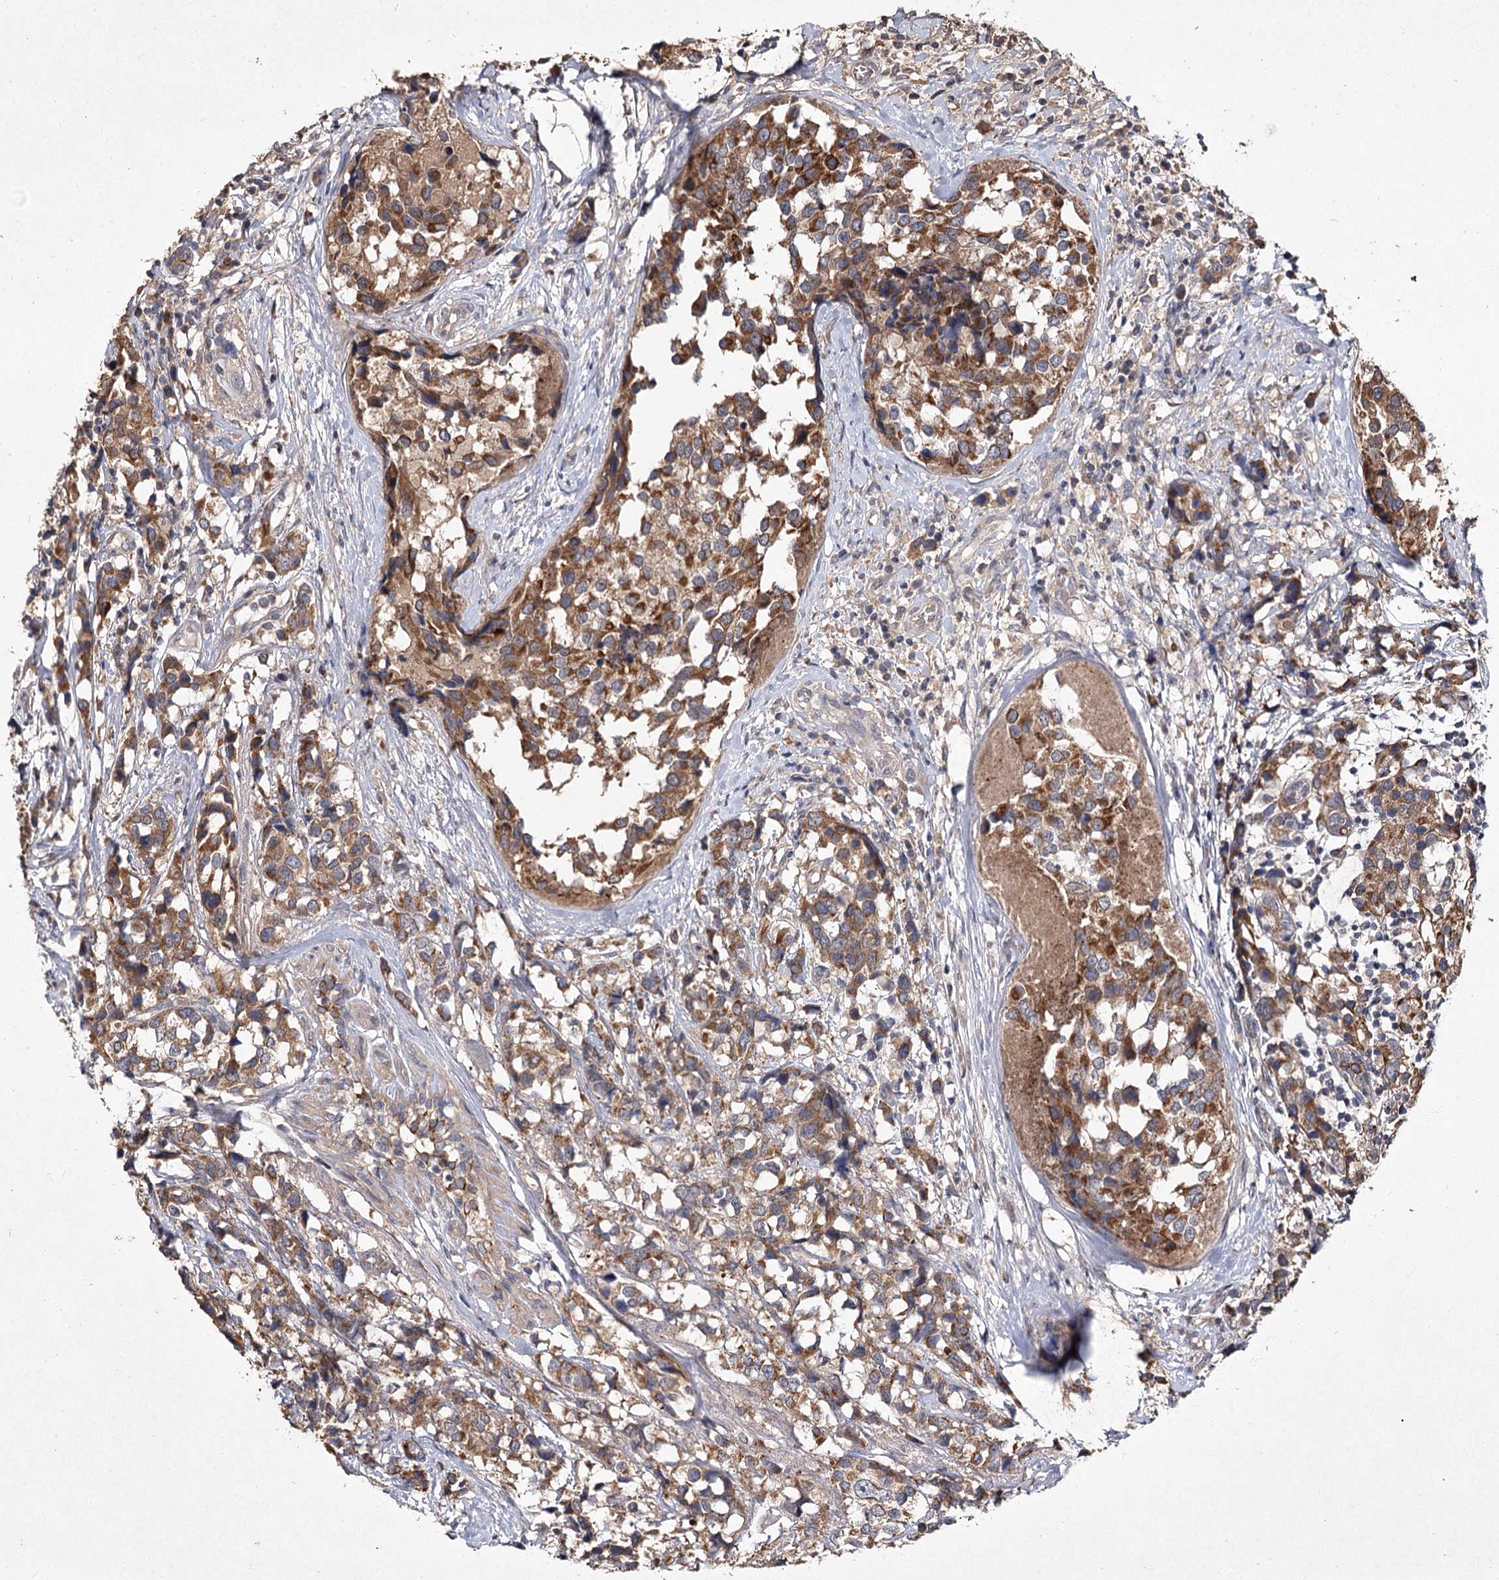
{"staining": {"intensity": "moderate", "quantity": ">75%", "location": "cytoplasmic/membranous"}, "tissue": "breast cancer", "cell_type": "Tumor cells", "image_type": "cancer", "snomed": [{"axis": "morphology", "description": "Lobular carcinoma"}, {"axis": "topography", "description": "Breast"}], "caption": "Protein staining displays moderate cytoplasmic/membranous staining in about >75% of tumor cells in breast lobular carcinoma.", "gene": "MFN1", "patient": {"sex": "female", "age": 59}}